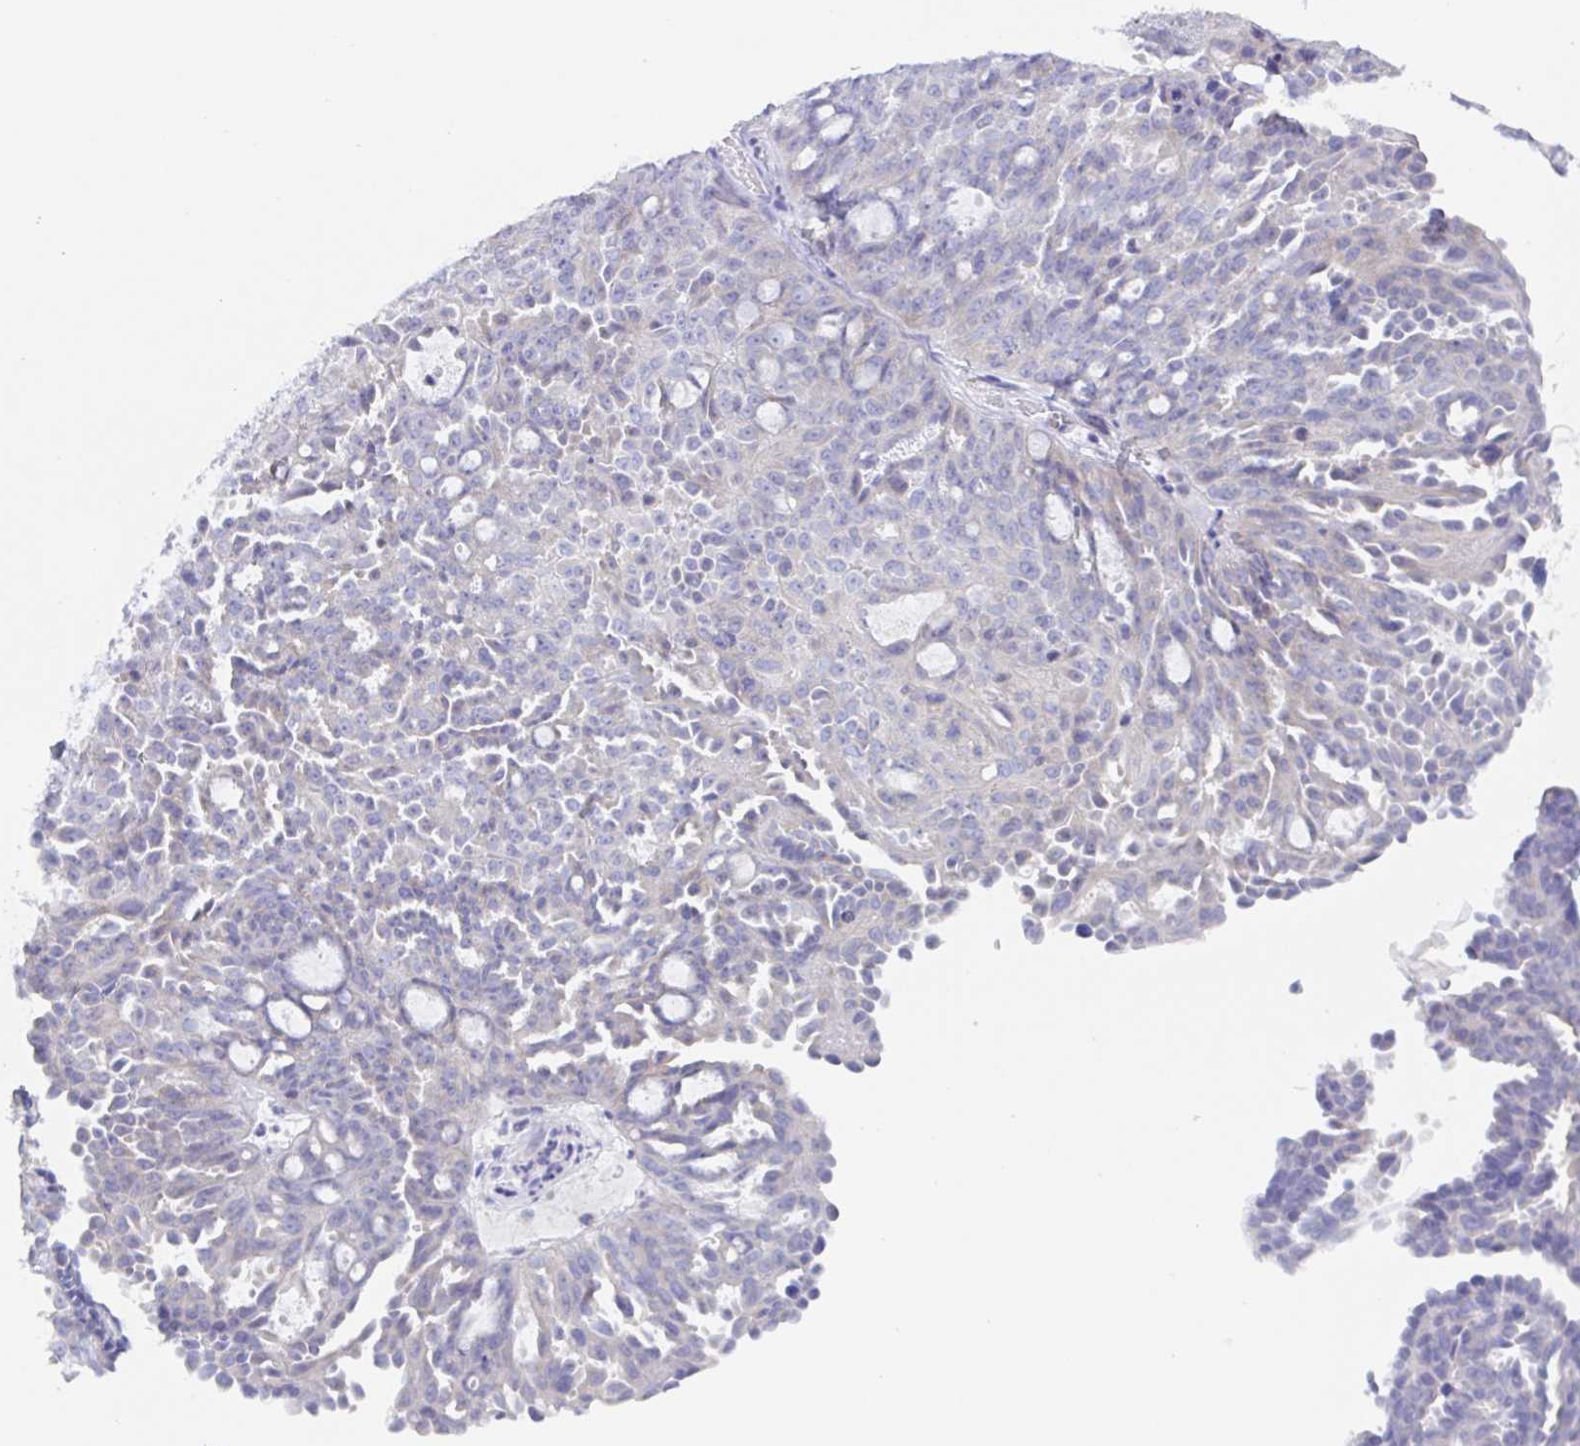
{"staining": {"intensity": "negative", "quantity": "none", "location": "none"}, "tissue": "ovarian cancer", "cell_type": "Tumor cells", "image_type": "cancer", "snomed": [{"axis": "morphology", "description": "Cystadenocarcinoma, serous, NOS"}, {"axis": "topography", "description": "Ovary"}], "caption": "Immunohistochemical staining of human ovarian cancer demonstrates no significant expression in tumor cells.", "gene": "MUCL3", "patient": {"sex": "female", "age": 71}}